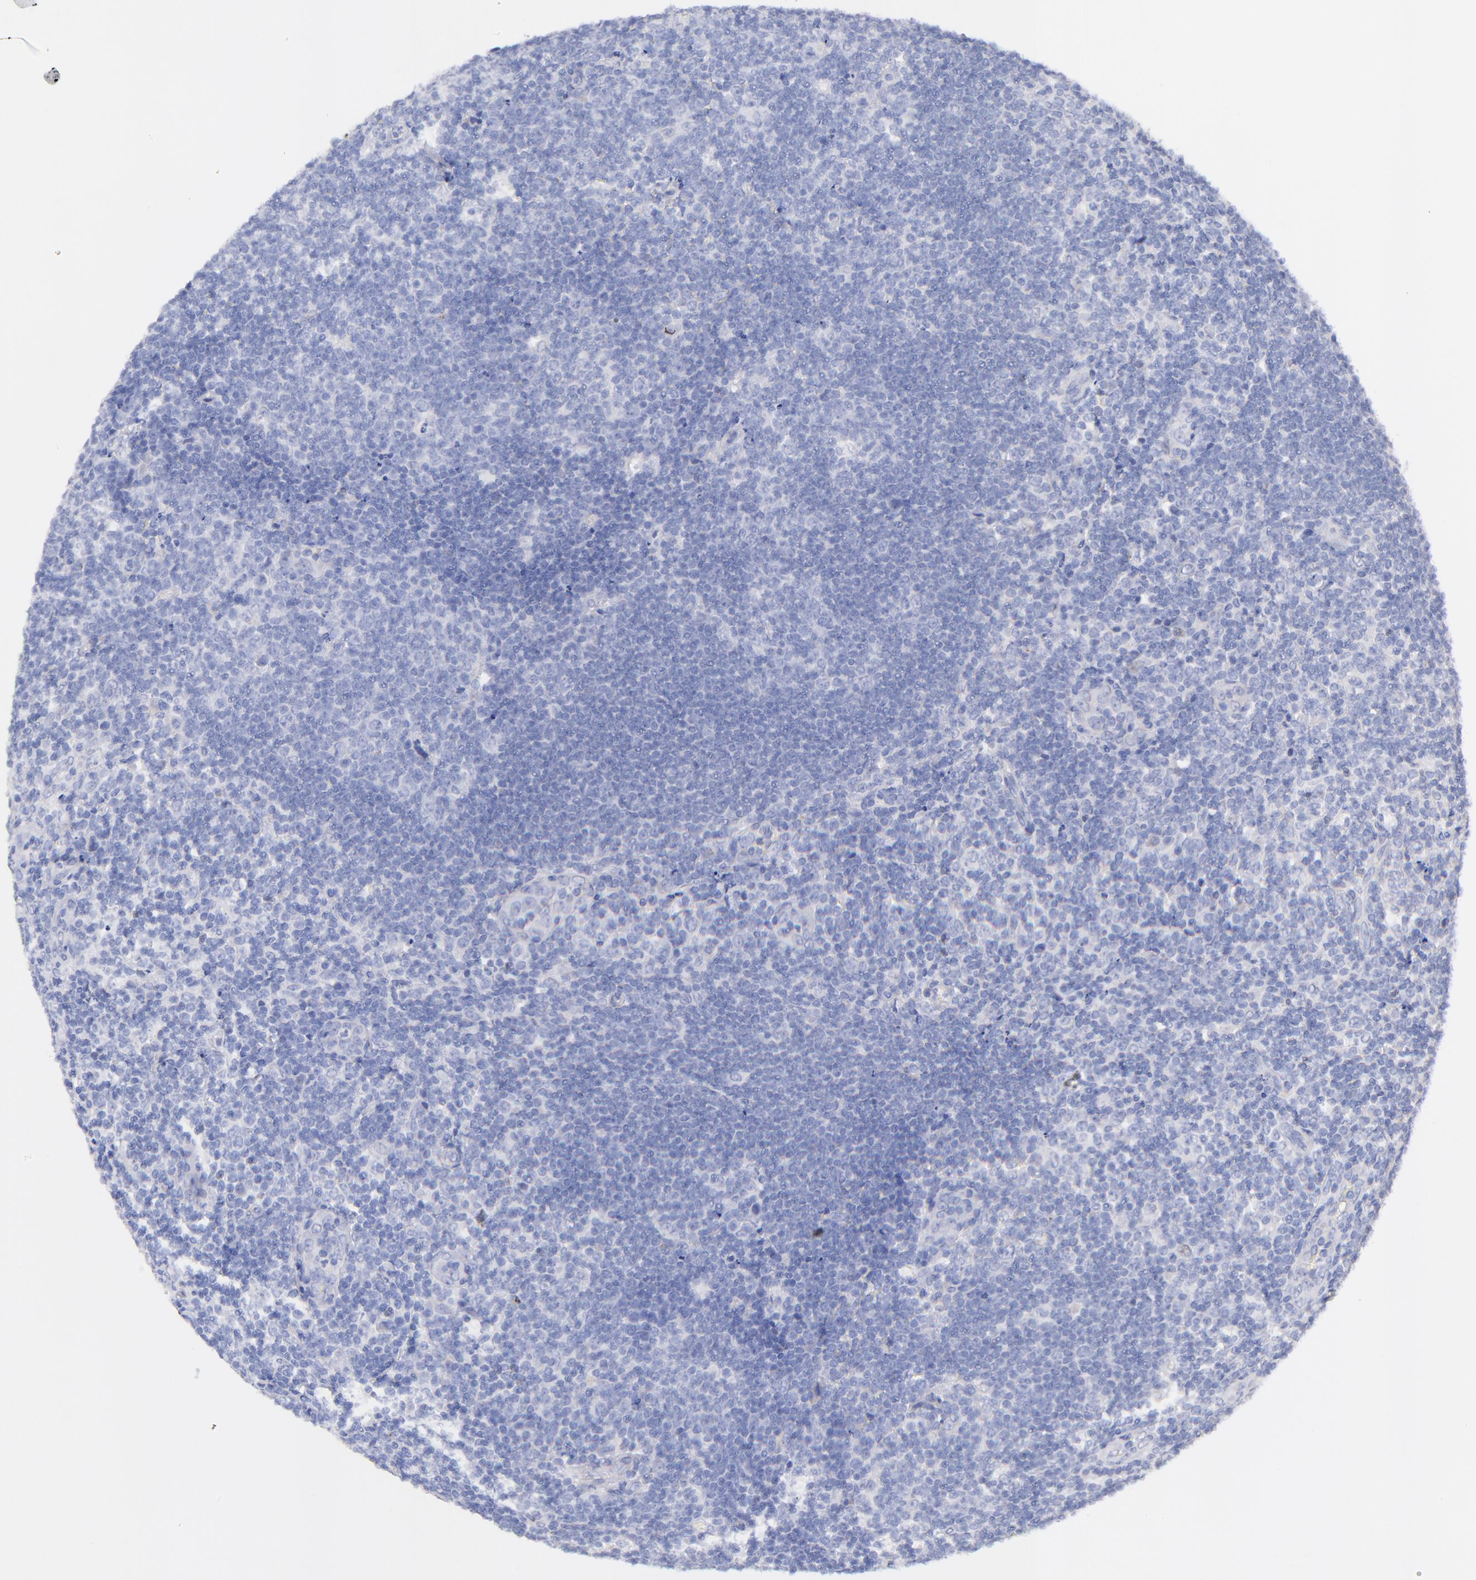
{"staining": {"intensity": "negative", "quantity": "none", "location": "none"}, "tissue": "lymphoma", "cell_type": "Tumor cells", "image_type": "cancer", "snomed": [{"axis": "morphology", "description": "Malignant lymphoma, non-Hodgkin's type, Low grade"}, {"axis": "topography", "description": "Lymph node"}], "caption": "Immunohistochemical staining of low-grade malignant lymphoma, non-Hodgkin's type reveals no significant expression in tumor cells.", "gene": "CFAP57", "patient": {"sex": "male", "age": 74}}